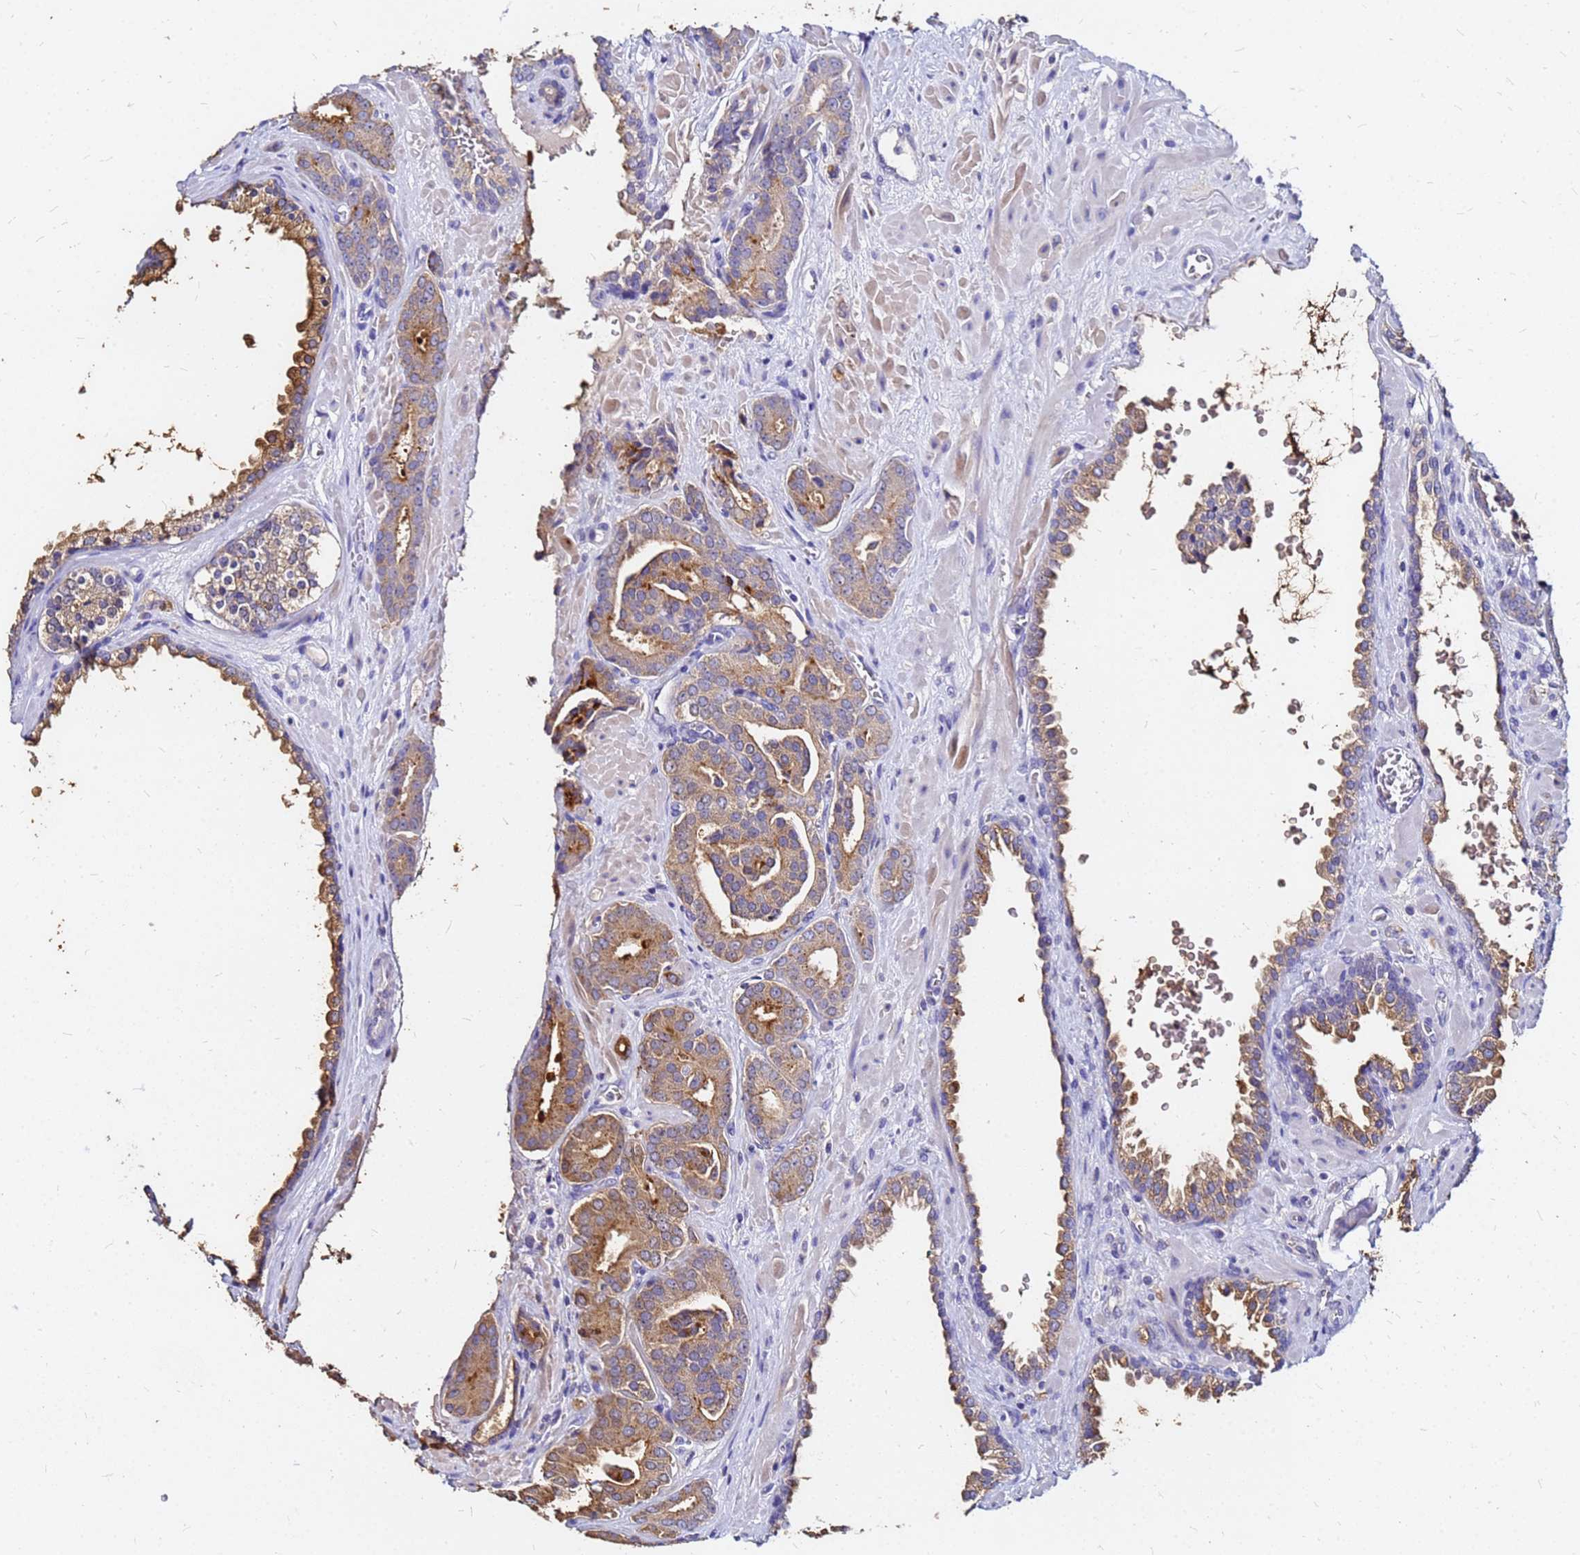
{"staining": {"intensity": "moderate", "quantity": ">75%", "location": "cytoplasmic/membranous"}, "tissue": "prostate cancer", "cell_type": "Tumor cells", "image_type": "cancer", "snomed": [{"axis": "morphology", "description": "Adenocarcinoma, High grade"}, {"axis": "topography", "description": "Prostate"}], "caption": "An image of human adenocarcinoma (high-grade) (prostate) stained for a protein shows moderate cytoplasmic/membranous brown staining in tumor cells.", "gene": "FAM183A", "patient": {"sex": "male", "age": 66}}